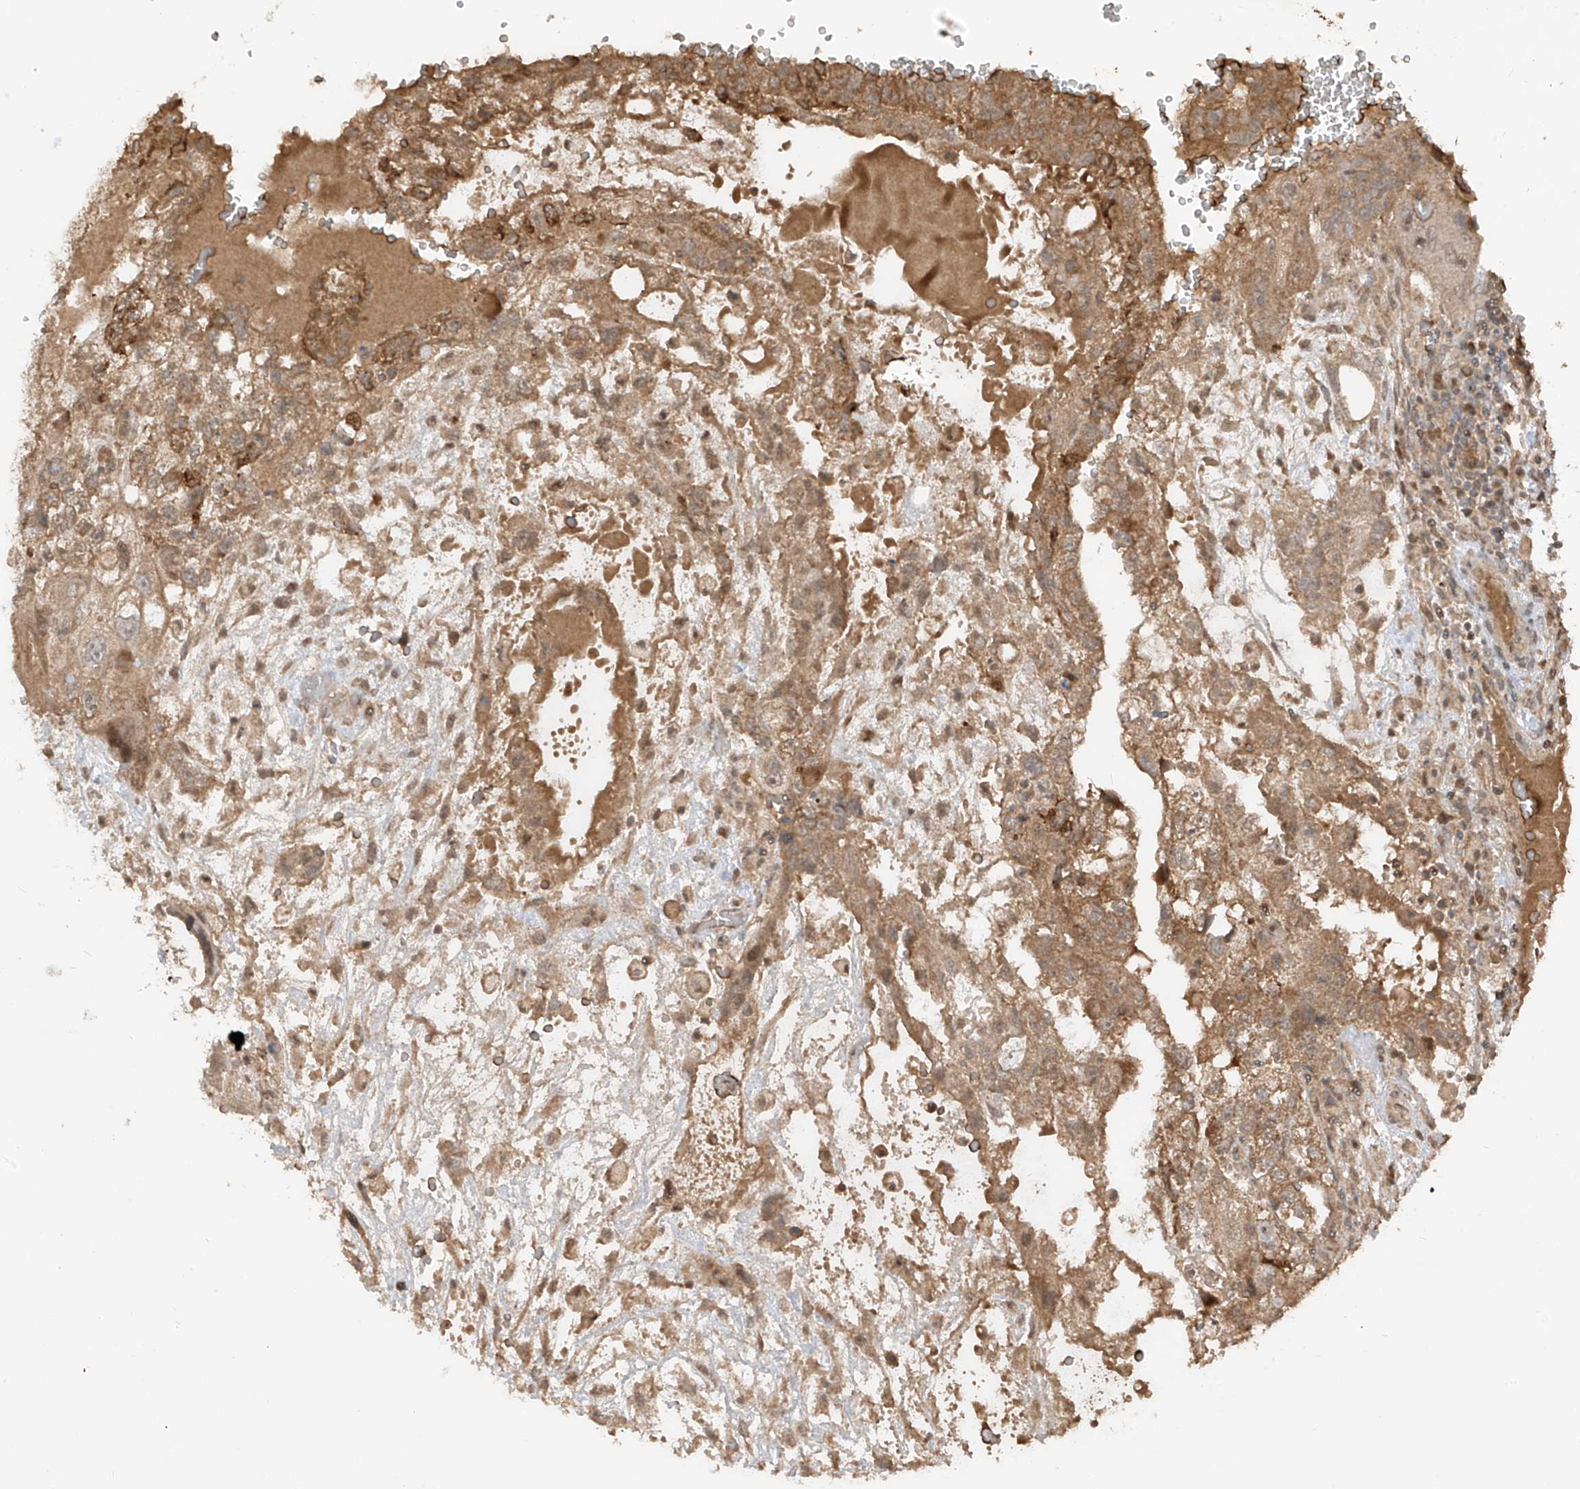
{"staining": {"intensity": "moderate", "quantity": ">75%", "location": "cytoplasmic/membranous"}, "tissue": "testis cancer", "cell_type": "Tumor cells", "image_type": "cancer", "snomed": [{"axis": "morphology", "description": "Carcinoma, Embryonal, NOS"}, {"axis": "topography", "description": "Testis"}], "caption": "Immunohistochemistry (IHC) of testis cancer (embryonal carcinoma) displays medium levels of moderate cytoplasmic/membranous positivity in about >75% of tumor cells.", "gene": "COLGALT2", "patient": {"sex": "male", "age": 36}}